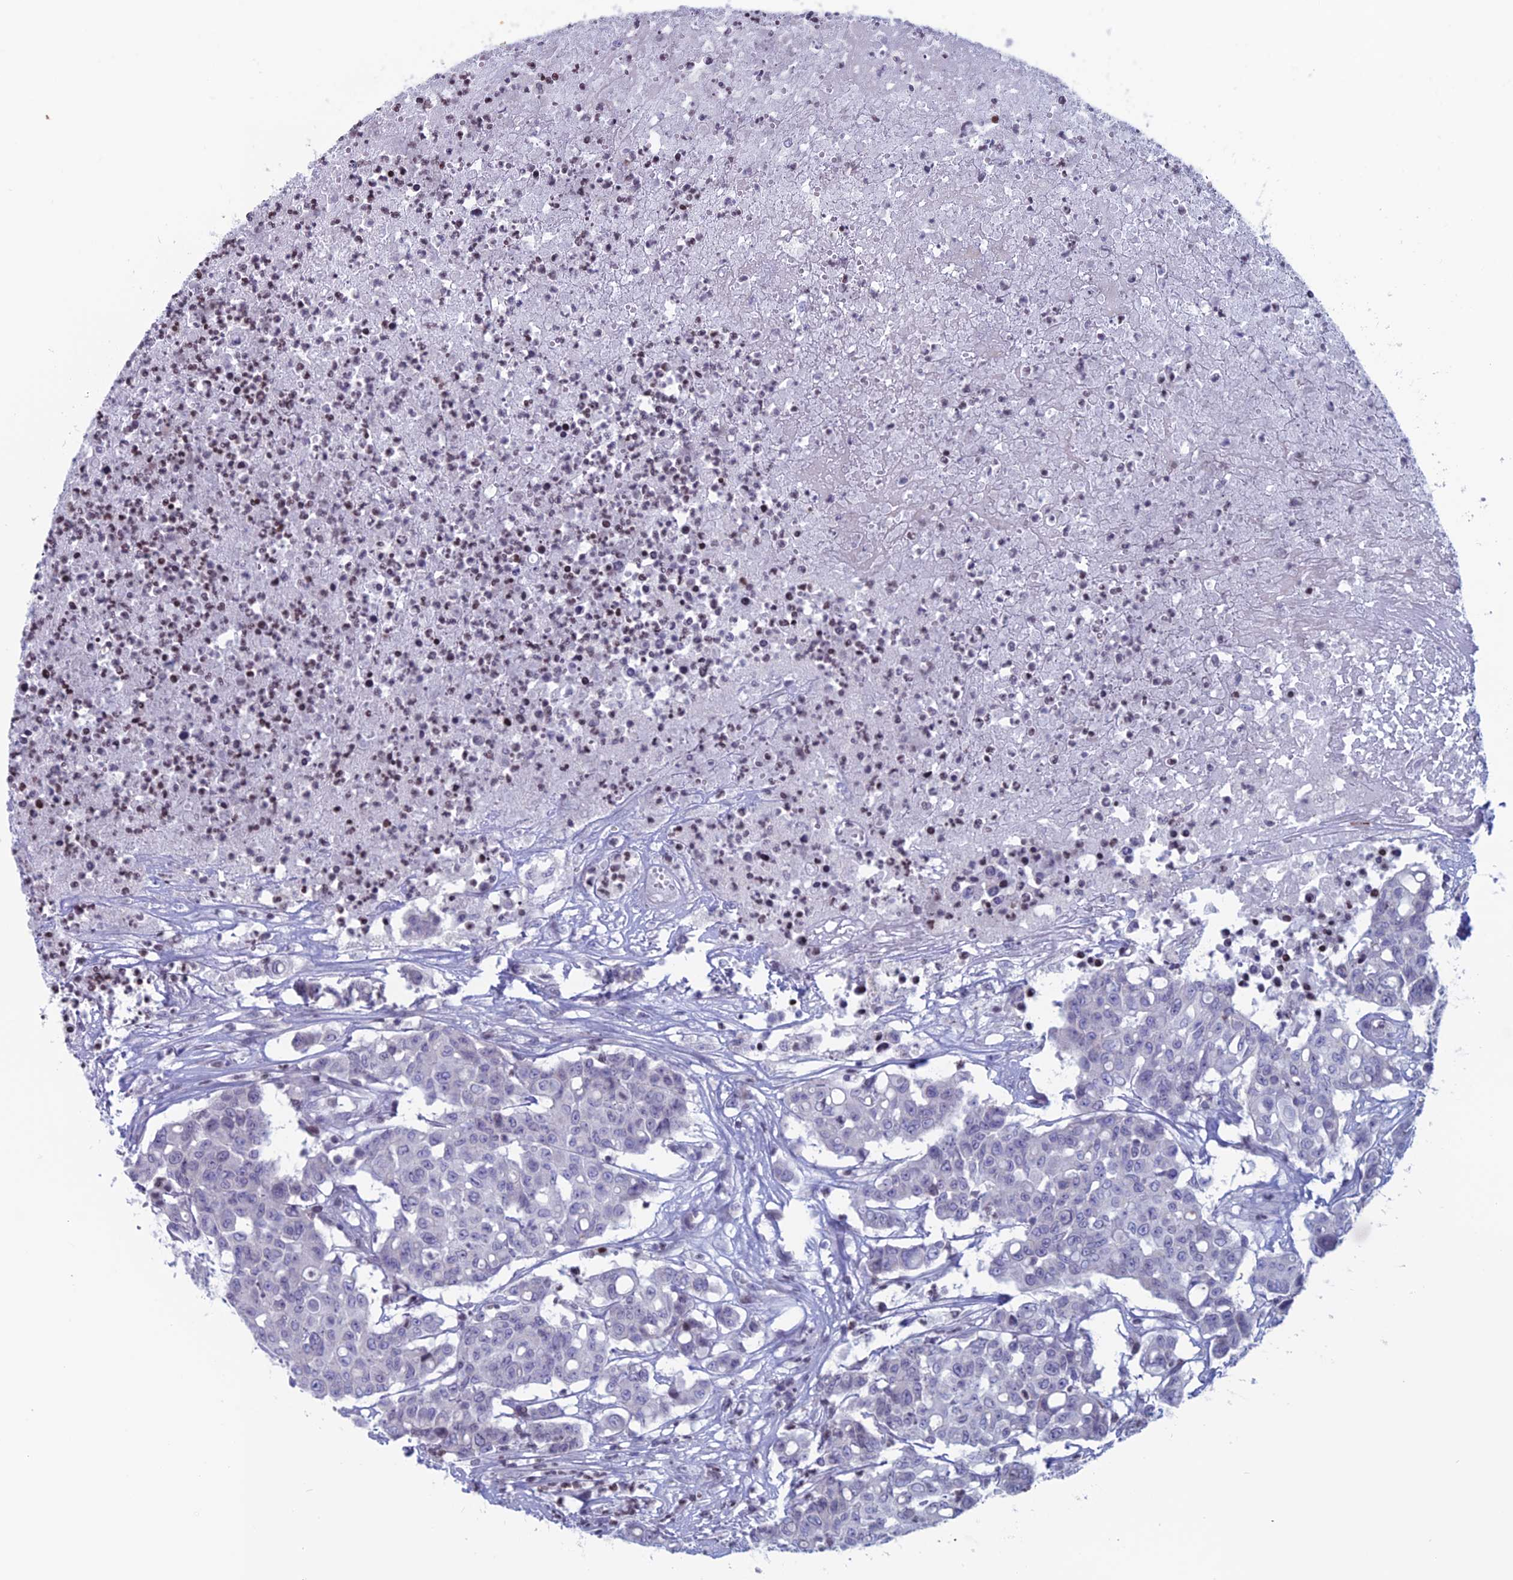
{"staining": {"intensity": "negative", "quantity": "none", "location": "none"}, "tissue": "colorectal cancer", "cell_type": "Tumor cells", "image_type": "cancer", "snomed": [{"axis": "morphology", "description": "Adenocarcinoma, NOS"}, {"axis": "topography", "description": "Colon"}], "caption": "Colorectal adenocarcinoma was stained to show a protein in brown. There is no significant staining in tumor cells.", "gene": "CERS6", "patient": {"sex": "male", "age": 51}}